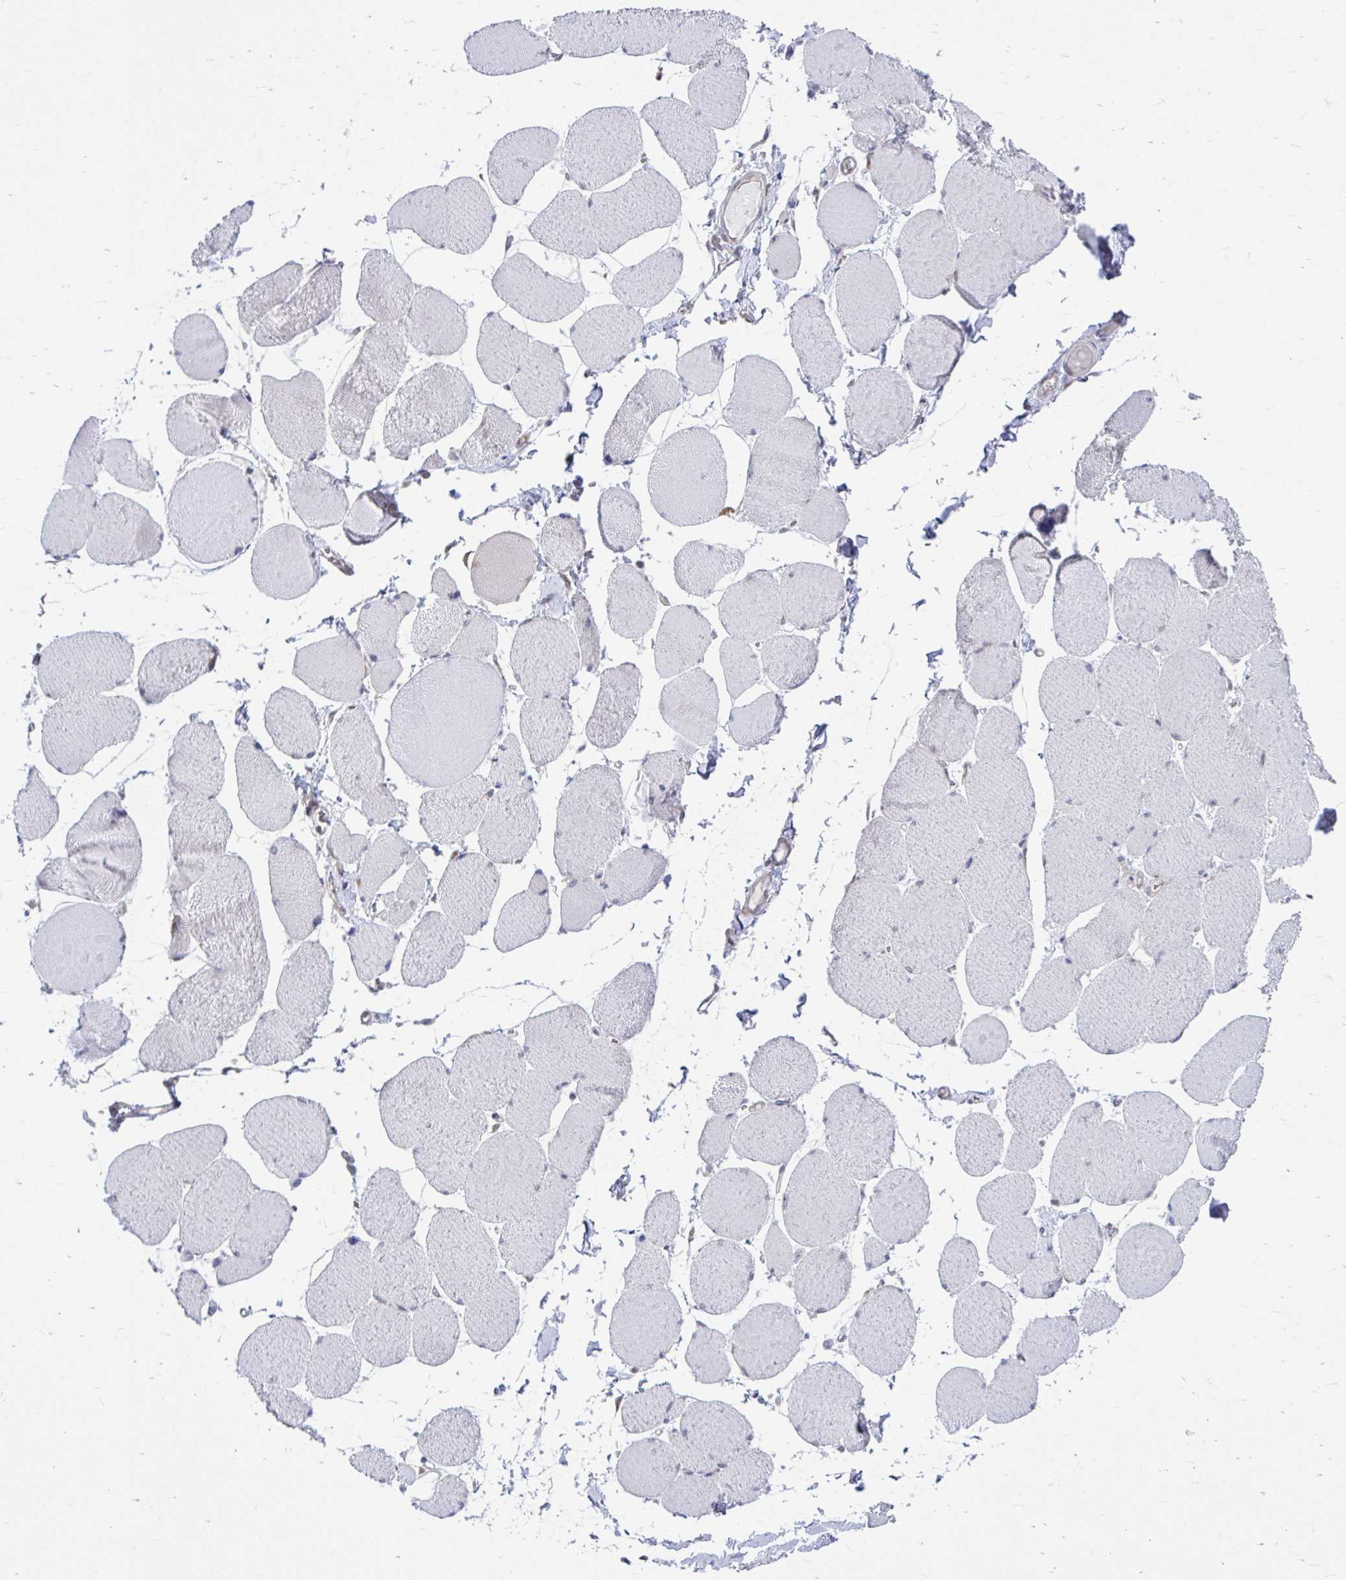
{"staining": {"intensity": "negative", "quantity": "none", "location": "none"}, "tissue": "skeletal muscle", "cell_type": "Myocytes", "image_type": "normal", "snomed": [{"axis": "morphology", "description": "Normal tissue, NOS"}, {"axis": "topography", "description": "Skeletal muscle"}], "caption": "A high-resolution histopathology image shows immunohistochemistry staining of unremarkable skeletal muscle, which exhibits no significant expression in myocytes.", "gene": "SELENON", "patient": {"sex": "female", "age": 75}}